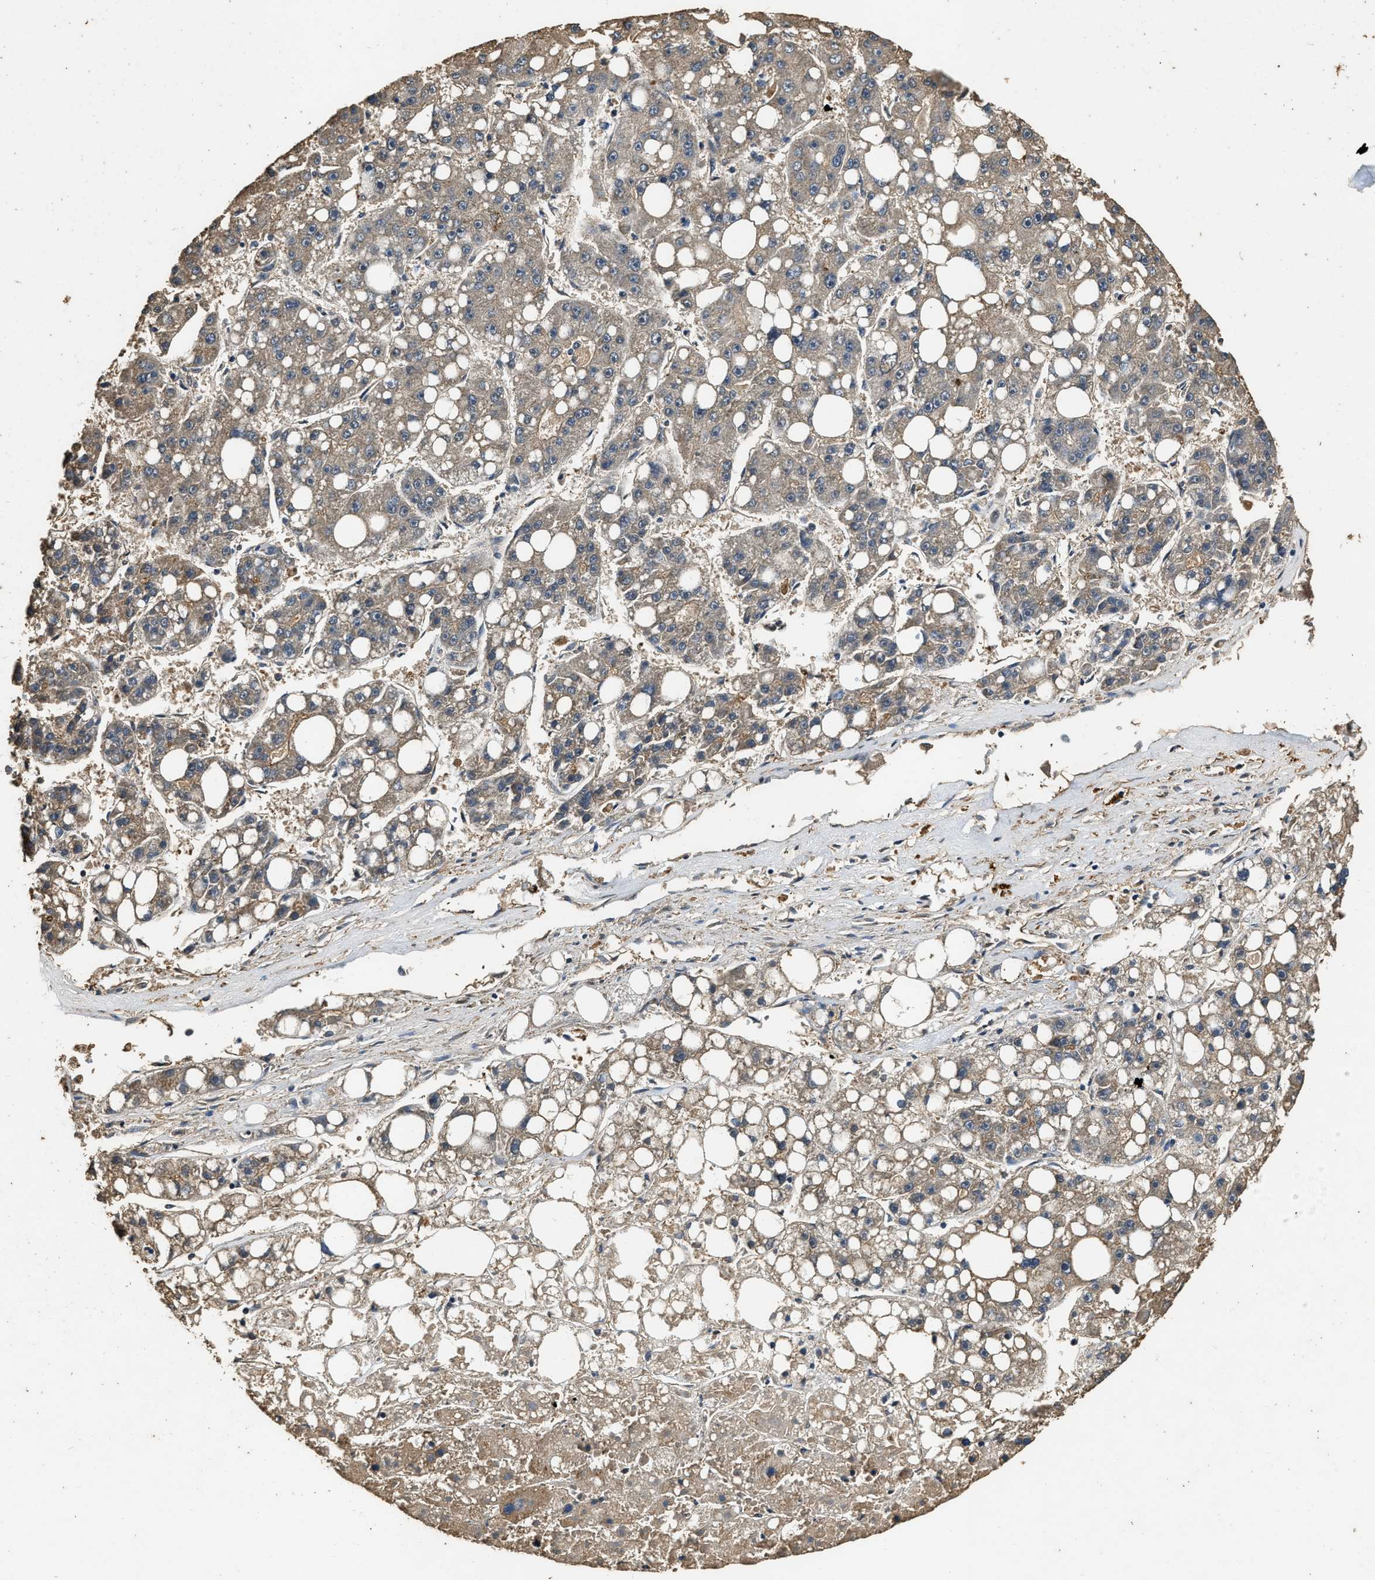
{"staining": {"intensity": "weak", "quantity": ">75%", "location": "cytoplasmic/membranous"}, "tissue": "liver cancer", "cell_type": "Tumor cells", "image_type": "cancer", "snomed": [{"axis": "morphology", "description": "Carcinoma, Hepatocellular, NOS"}, {"axis": "topography", "description": "Liver"}], "caption": "Weak cytoplasmic/membranous protein staining is seen in about >75% of tumor cells in liver cancer. The staining was performed using DAB to visualize the protein expression in brown, while the nuclei were stained in blue with hematoxylin (Magnification: 20x).", "gene": "MIB1", "patient": {"sex": "female", "age": 61}}